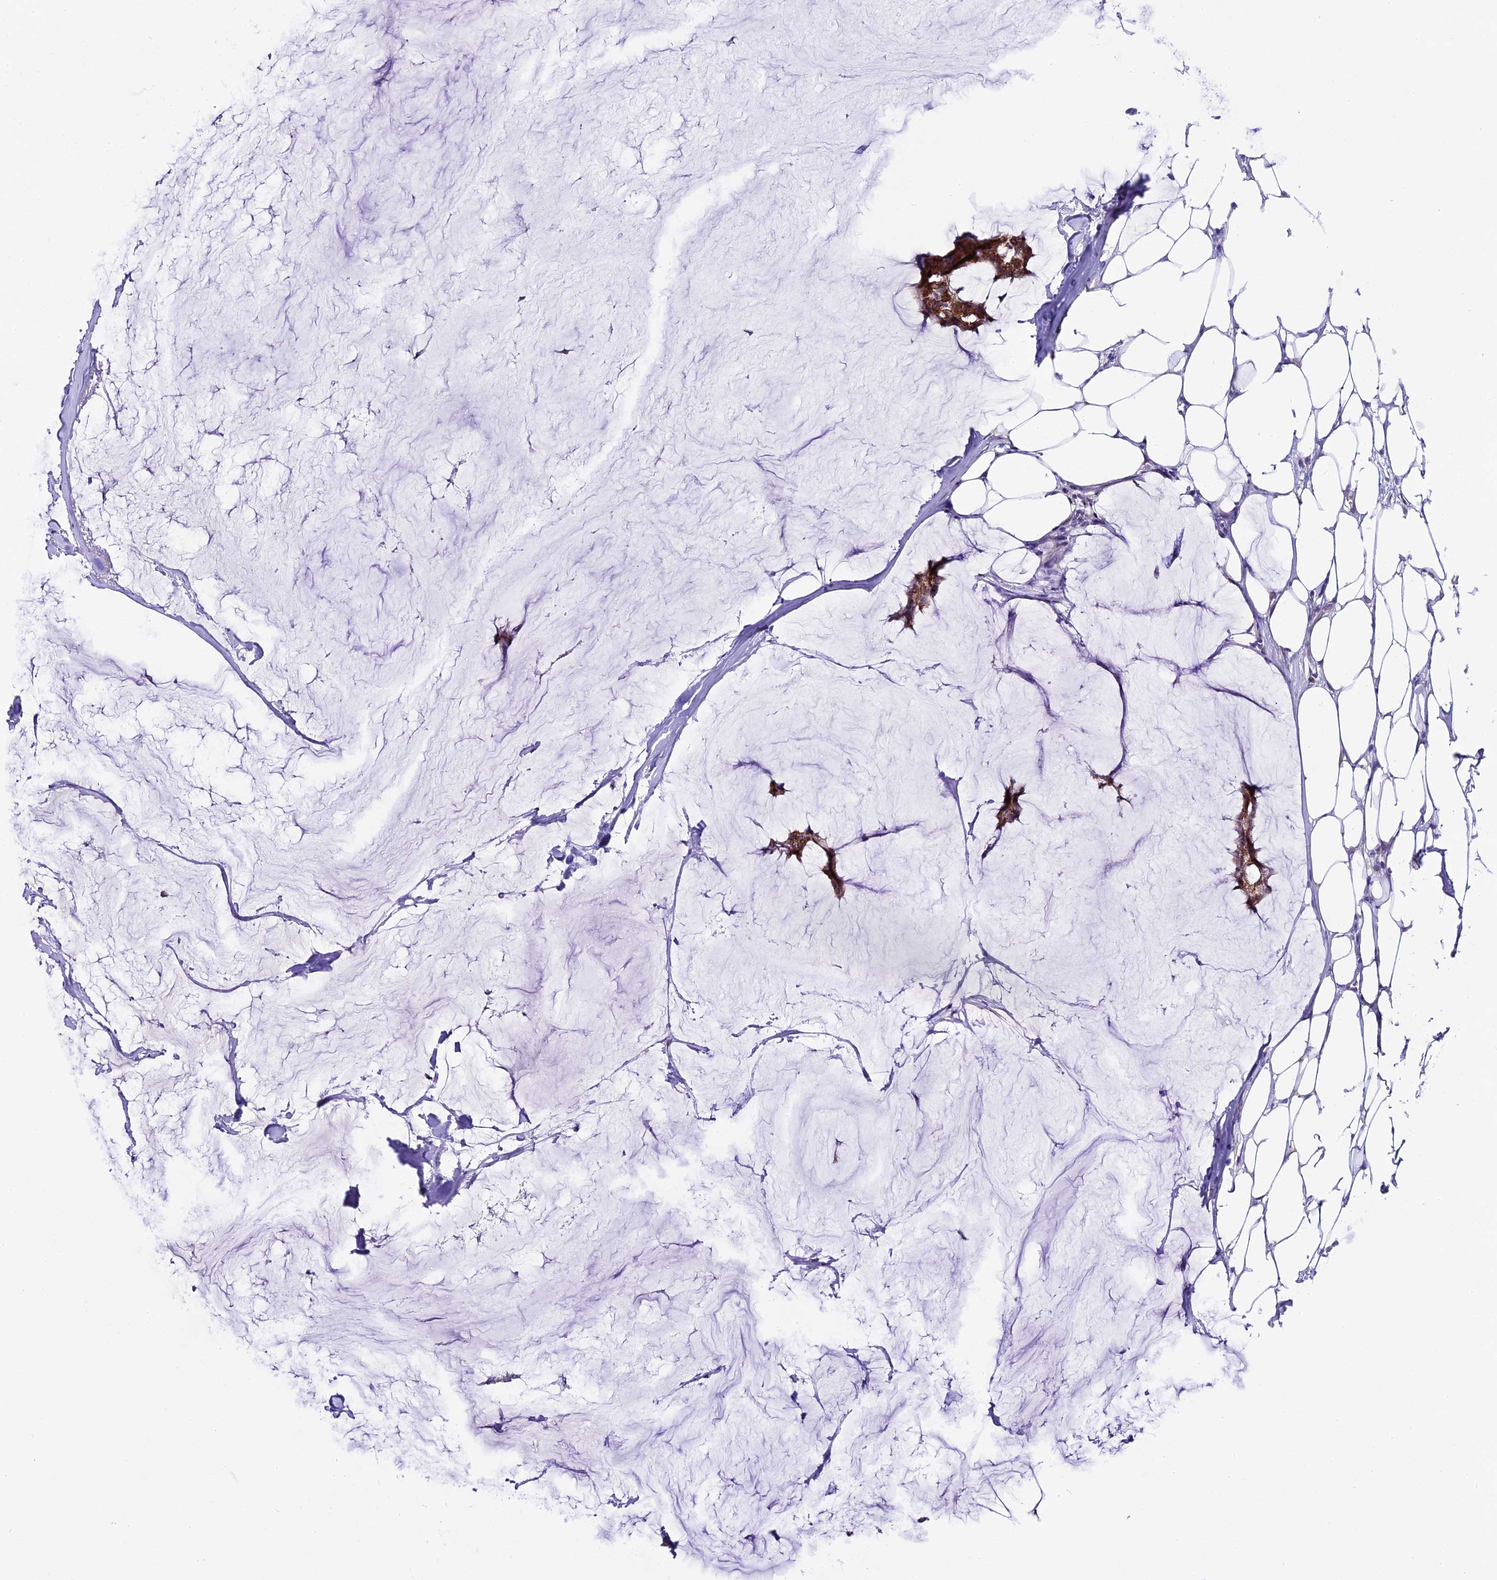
{"staining": {"intensity": "moderate", "quantity": ">75%", "location": "cytoplasmic/membranous"}, "tissue": "breast cancer", "cell_type": "Tumor cells", "image_type": "cancer", "snomed": [{"axis": "morphology", "description": "Duct carcinoma"}, {"axis": "topography", "description": "Breast"}], "caption": "Approximately >75% of tumor cells in human breast infiltrating ductal carcinoma show moderate cytoplasmic/membranous protein staining as visualized by brown immunohistochemical staining.", "gene": "OSGEP", "patient": {"sex": "female", "age": 93}}